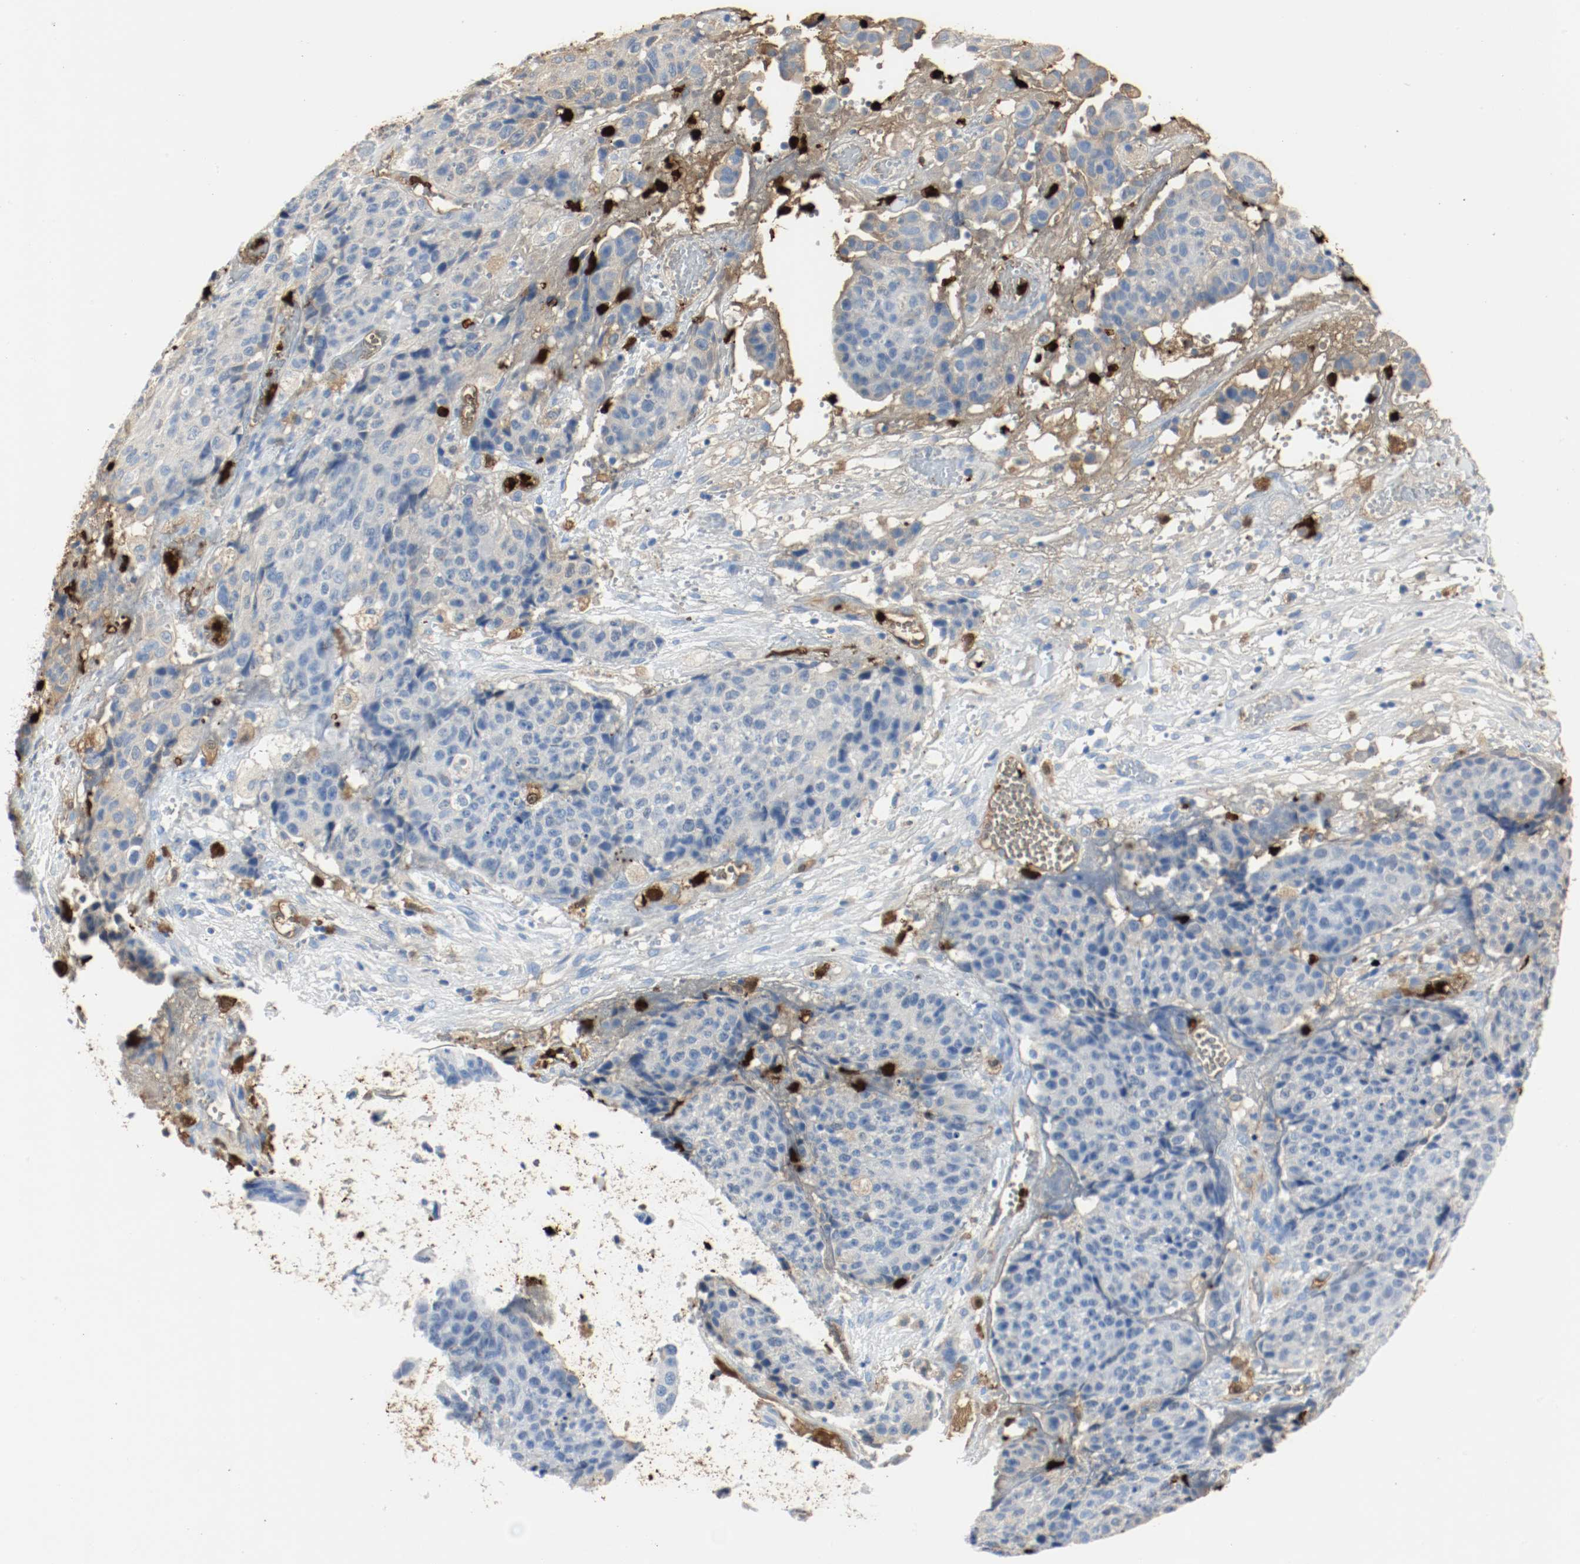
{"staining": {"intensity": "weak", "quantity": "<25%", "location": "cytoplasmic/membranous"}, "tissue": "ovarian cancer", "cell_type": "Tumor cells", "image_type": "cancer", "snomed": [{"axis": "morphology", "description": "Carcinoma, endometroid"}, {"axis": "topography", "description": "Ovary"}], "caption": "This is an immunohistochemistry (IHC) photomicrograph of endometroid carcinoma (ovarian). There is no positivity in tumor cells.", "gene": "S100A9", "patient": {"sex": "female", "age": 42}}